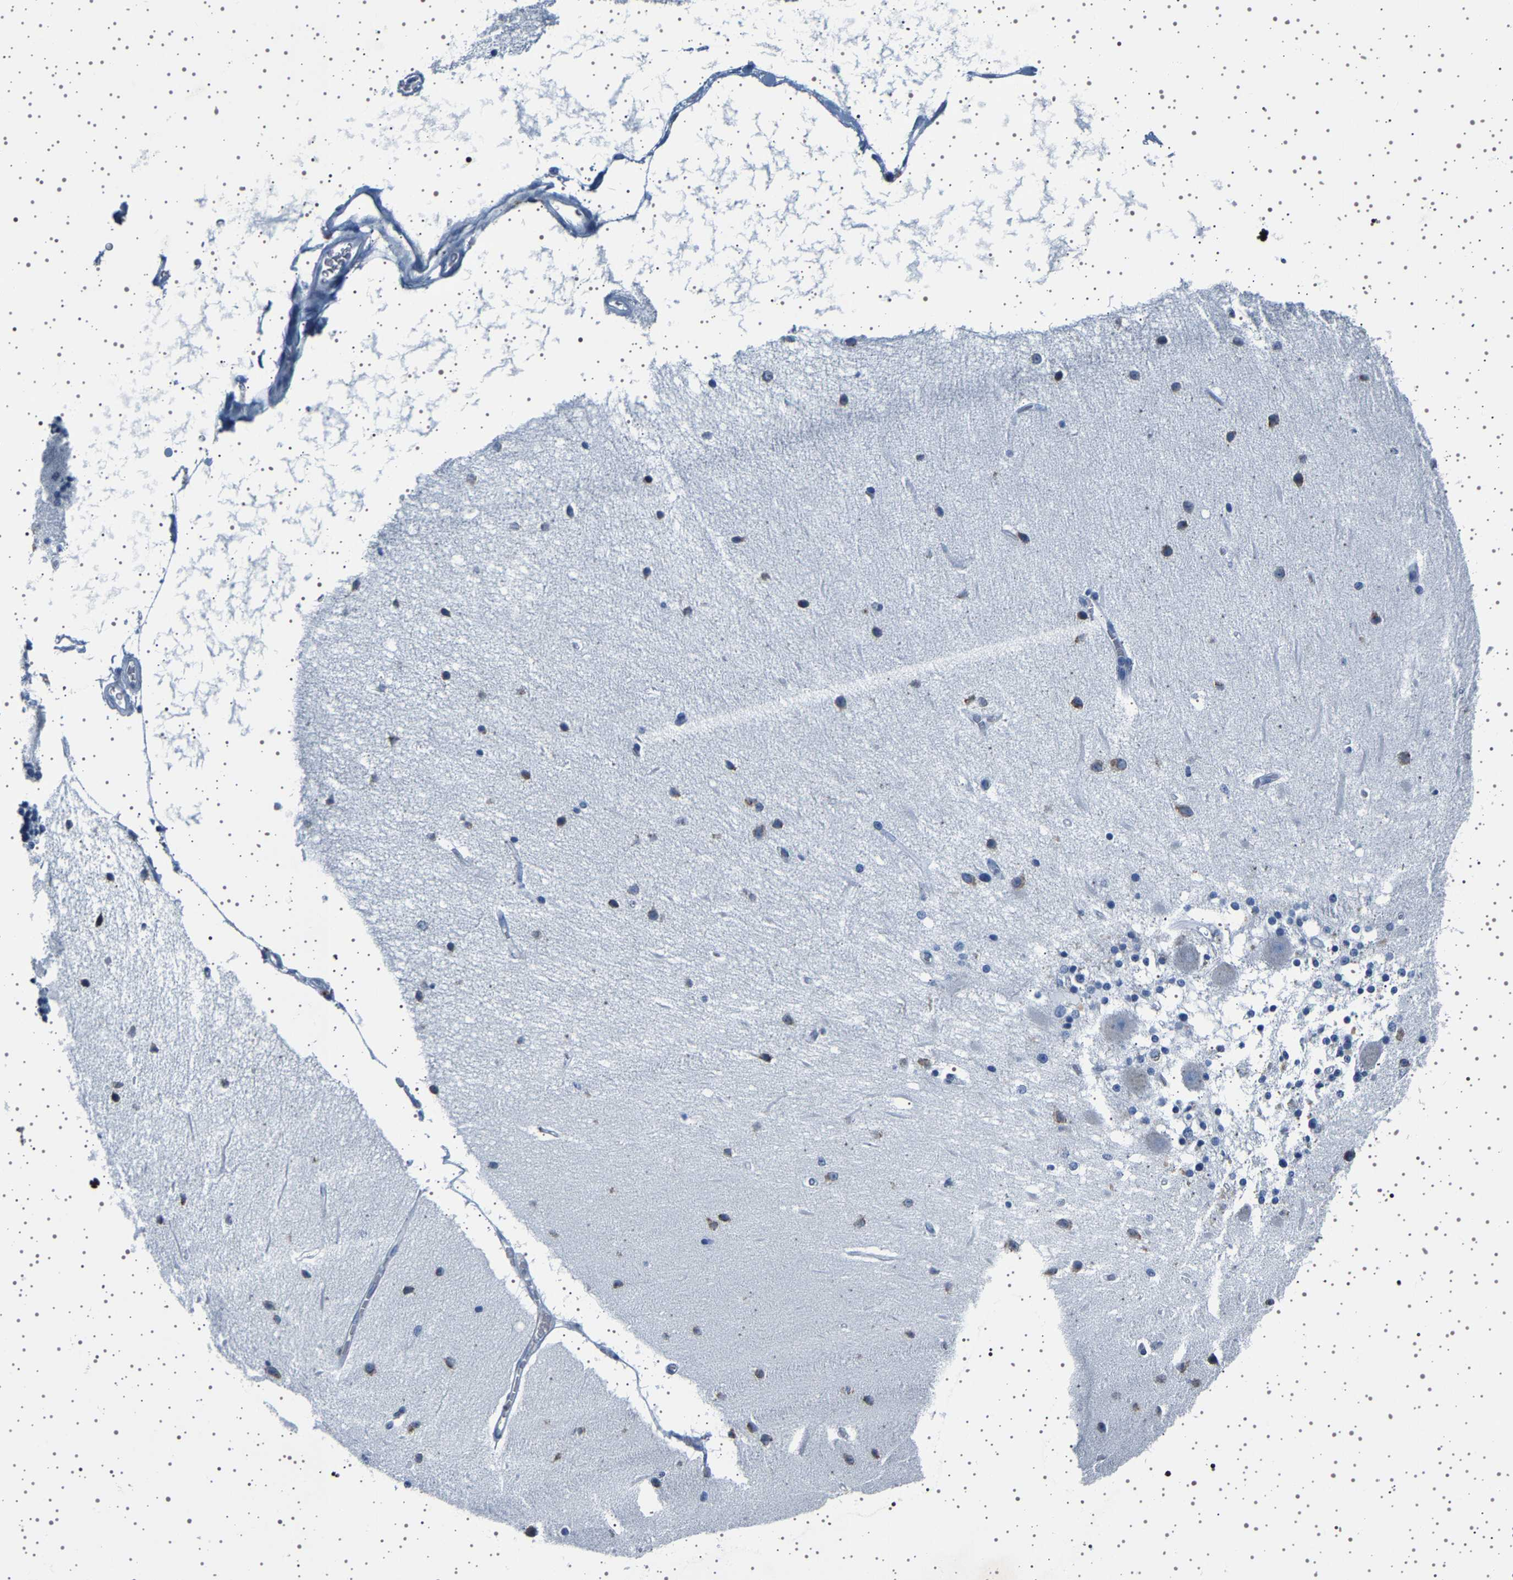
{"staining": {"intensity": "negative", "quantity": "none", "location": "none"}, "tissue": "cerebellum", "cell_type": "Cells in granular layer", "image_type": "normal", "snomed": [{"axis": "morphology", "description": "Normal tissue, NOS"}, {"axis": "topography", "description": "Cerebellum"}], "caption": "Immunohistochemical staining of benign cerebellum displays no significant expression in cells in granular layer. (DAB (3,3'-diaminobenzidine) IHC visualized using brightfield microscopy, high magnification).", "gene": "FTCD", "patient": {"sex": "female", "age": 54}}